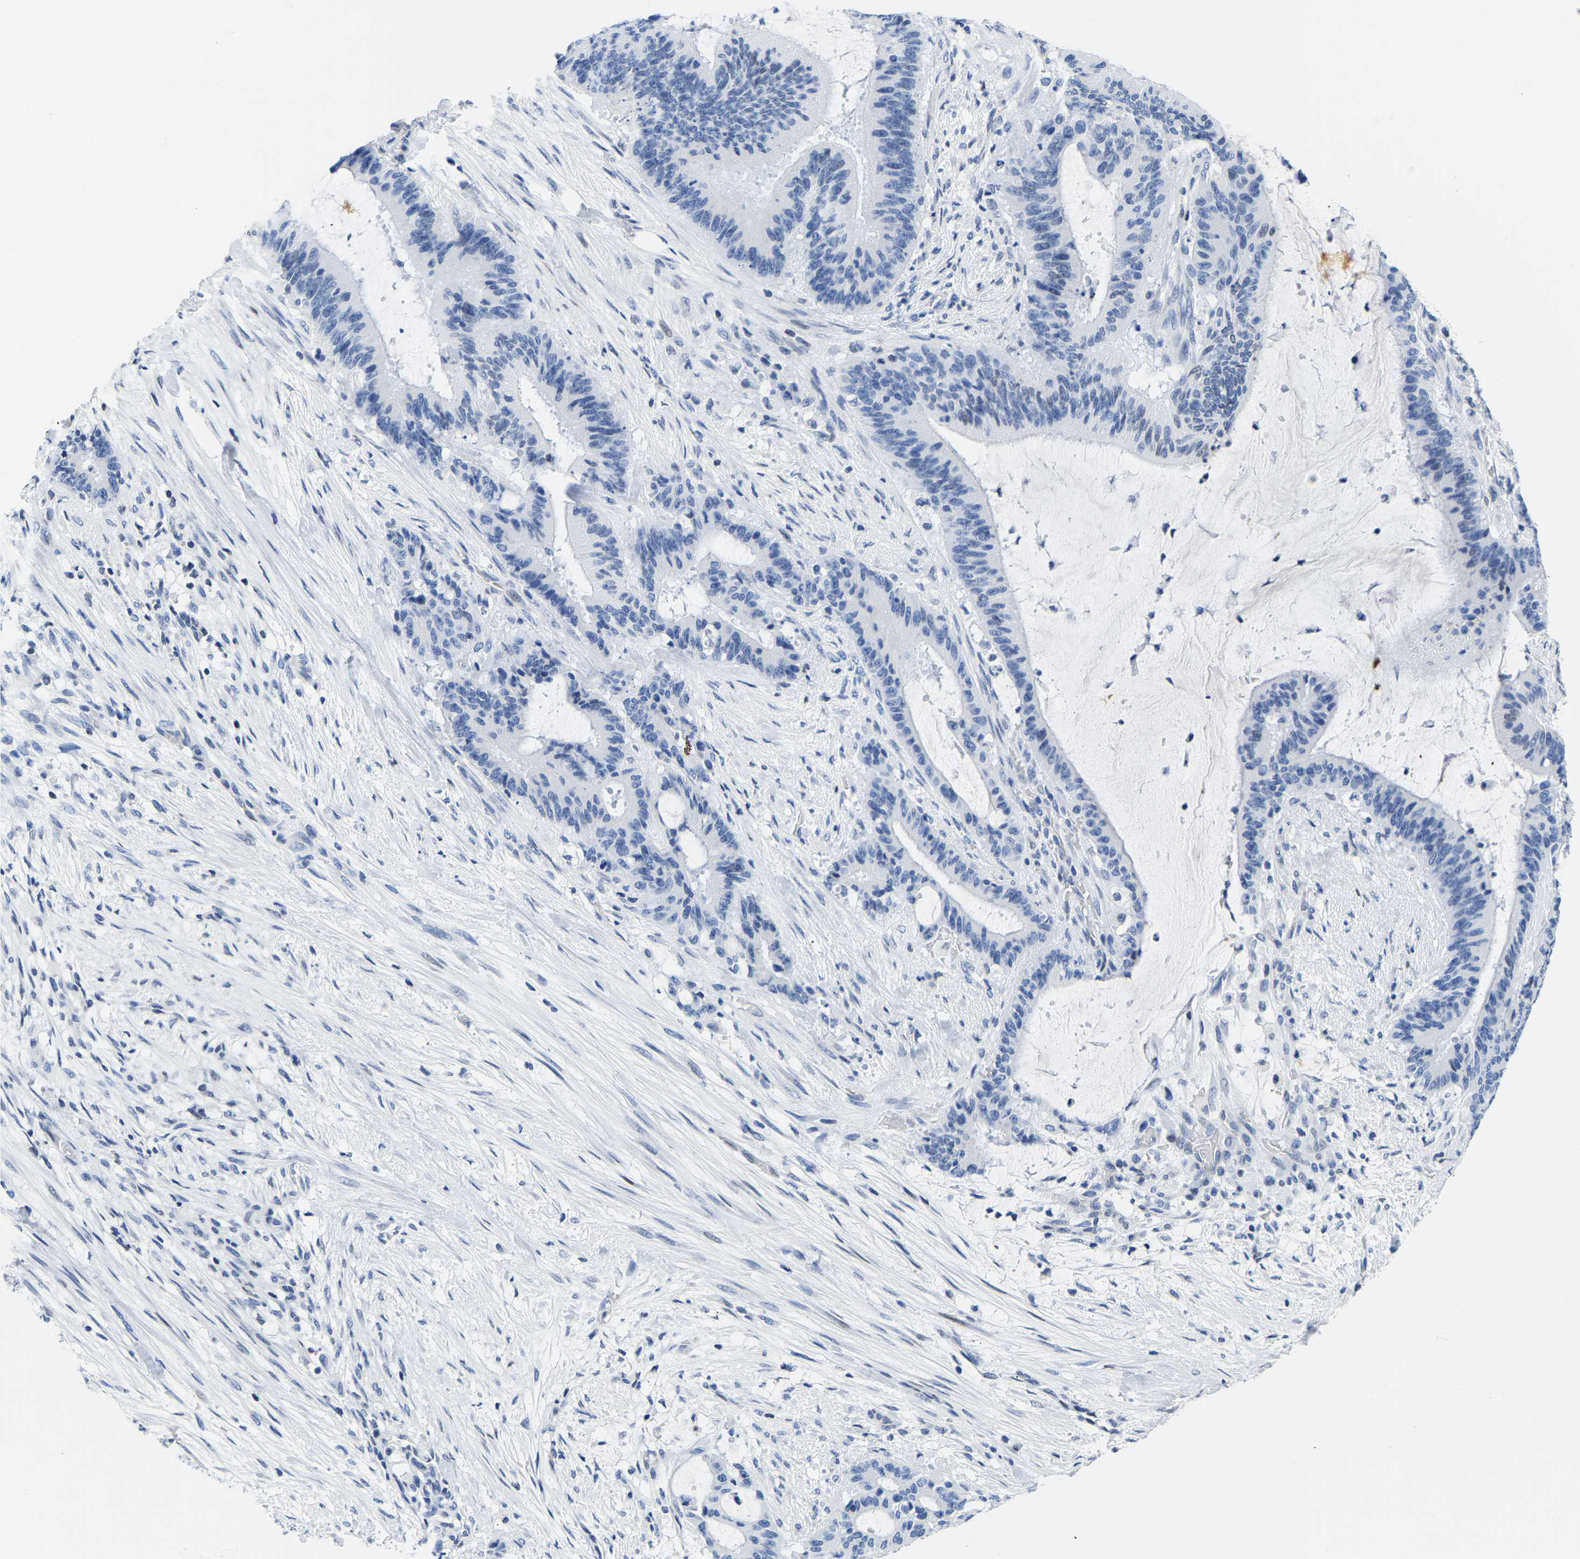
{"staining": {"intensity": "negative", "quantity": "none", "location": "none"}, "tissue": "liver cancer", "cell_type": "Tumor cells", "image_type": "cancer", "snomed": [{"axis": "morphology", "description": "Normal tissue, NOS"}, {"axis": "morphology", "description": "Cholangiocarcinoma"}, {"axis": "topography", "description": "Liver"}, {"axis": "topography", "description": "Peripheral nerve tissue"}], "caption": "DAB (3,3'-diaminobenzidine) immunohistochemical staining of liver cholangiocarcinoma displays no significant staining in tumor cells.", "gene": "UPK3A", "patient": {"sex": "female", "age": 73}}